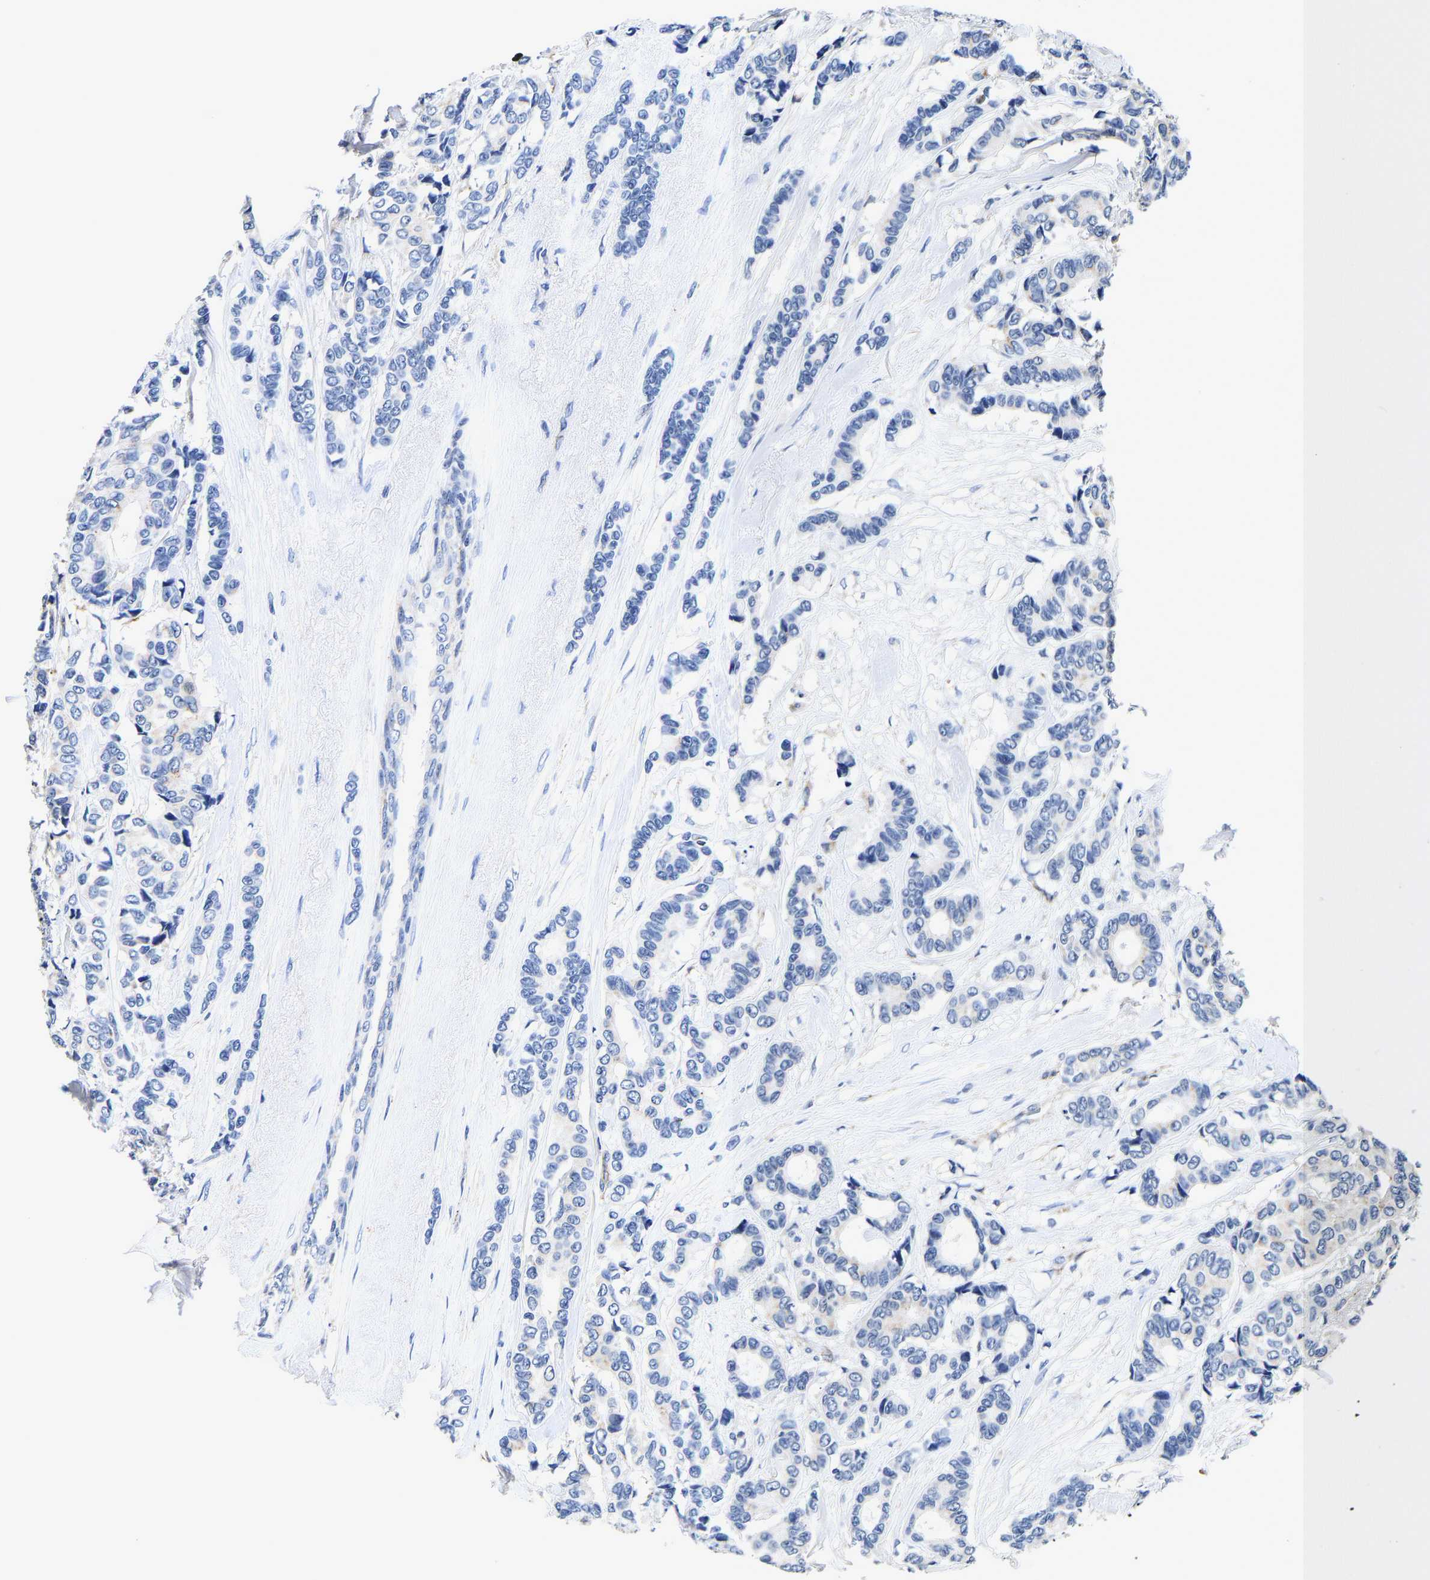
{"staining": {"intensity": "negative", "quantity": "none", "location": "none"}, "tissue": "breast cancer", "cell_type": "Tumor cells", "image_type": "cancer", "snomed": [{"axis": "morphology", "description": "Duct carcinoma"}, {"axis": "topography", "description": "Breast"}], "caption": "Tumor cells show no significant positivity in breast cancer.", "gene": "GRN", "patient": {"sex": "female", "age": 87}}